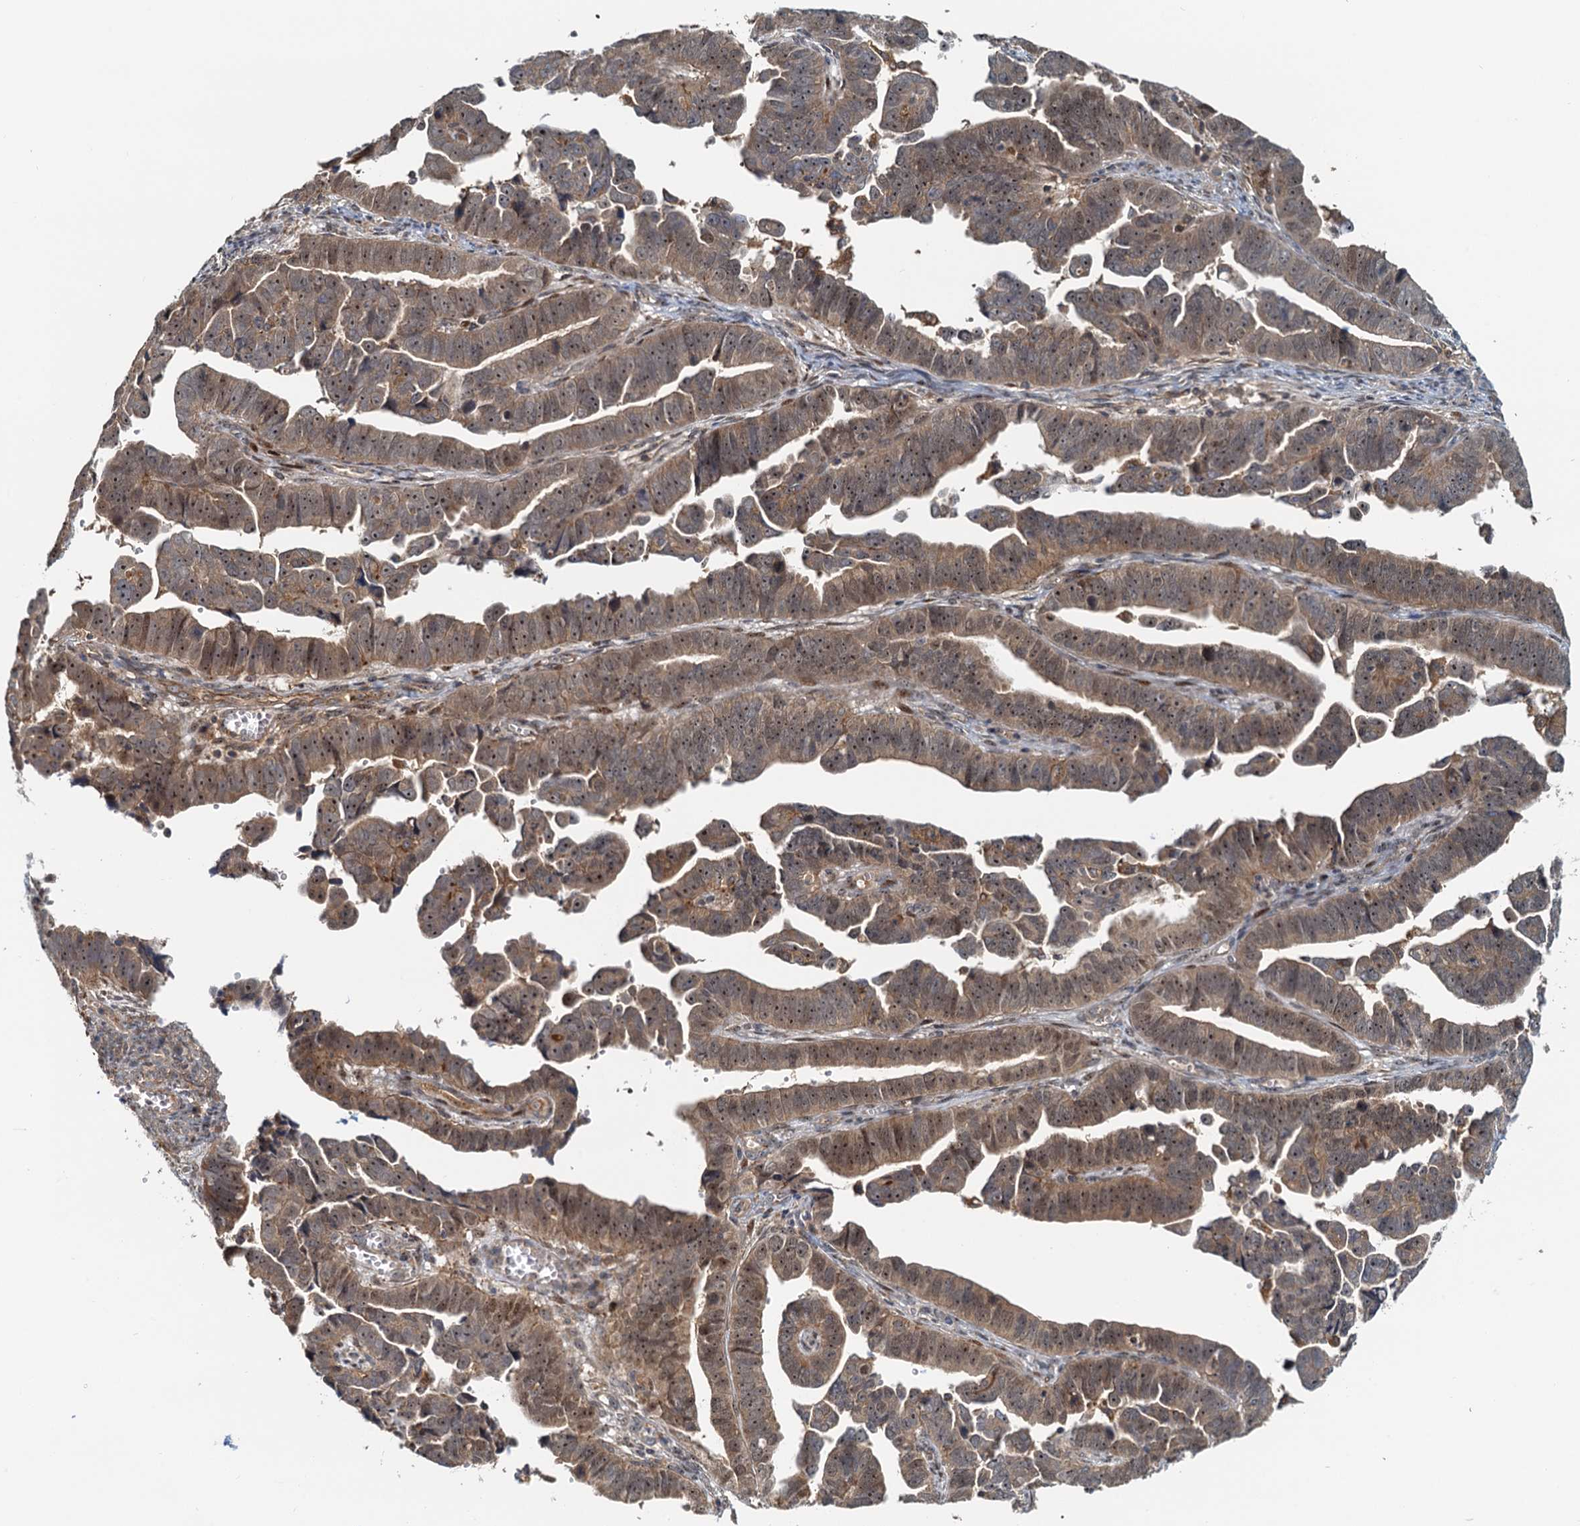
{"staining": {"intensity": "moderate", "quantity": ">75%", "location": "cytoplasmic/membranous,nuclear"}, "tissue": "endometrial cancer", "cell_type": "Tumor cells", "image_type": "cancer", "snomed": [{"axis": "morphology", "description": "Adenocarcinoma, NOS"}, {"axis": "topography", "description": "Endometrium"}], "caption": "This is a photomicrograph of immunohistochemistry (IHC) staining of endometrial cancer, which shows moderate positivity in the cytoplasmic/membranous and nuclear of tumor cells.", "gene": "TOLLIP", "patient": {"sex": "female", "age": 75}}